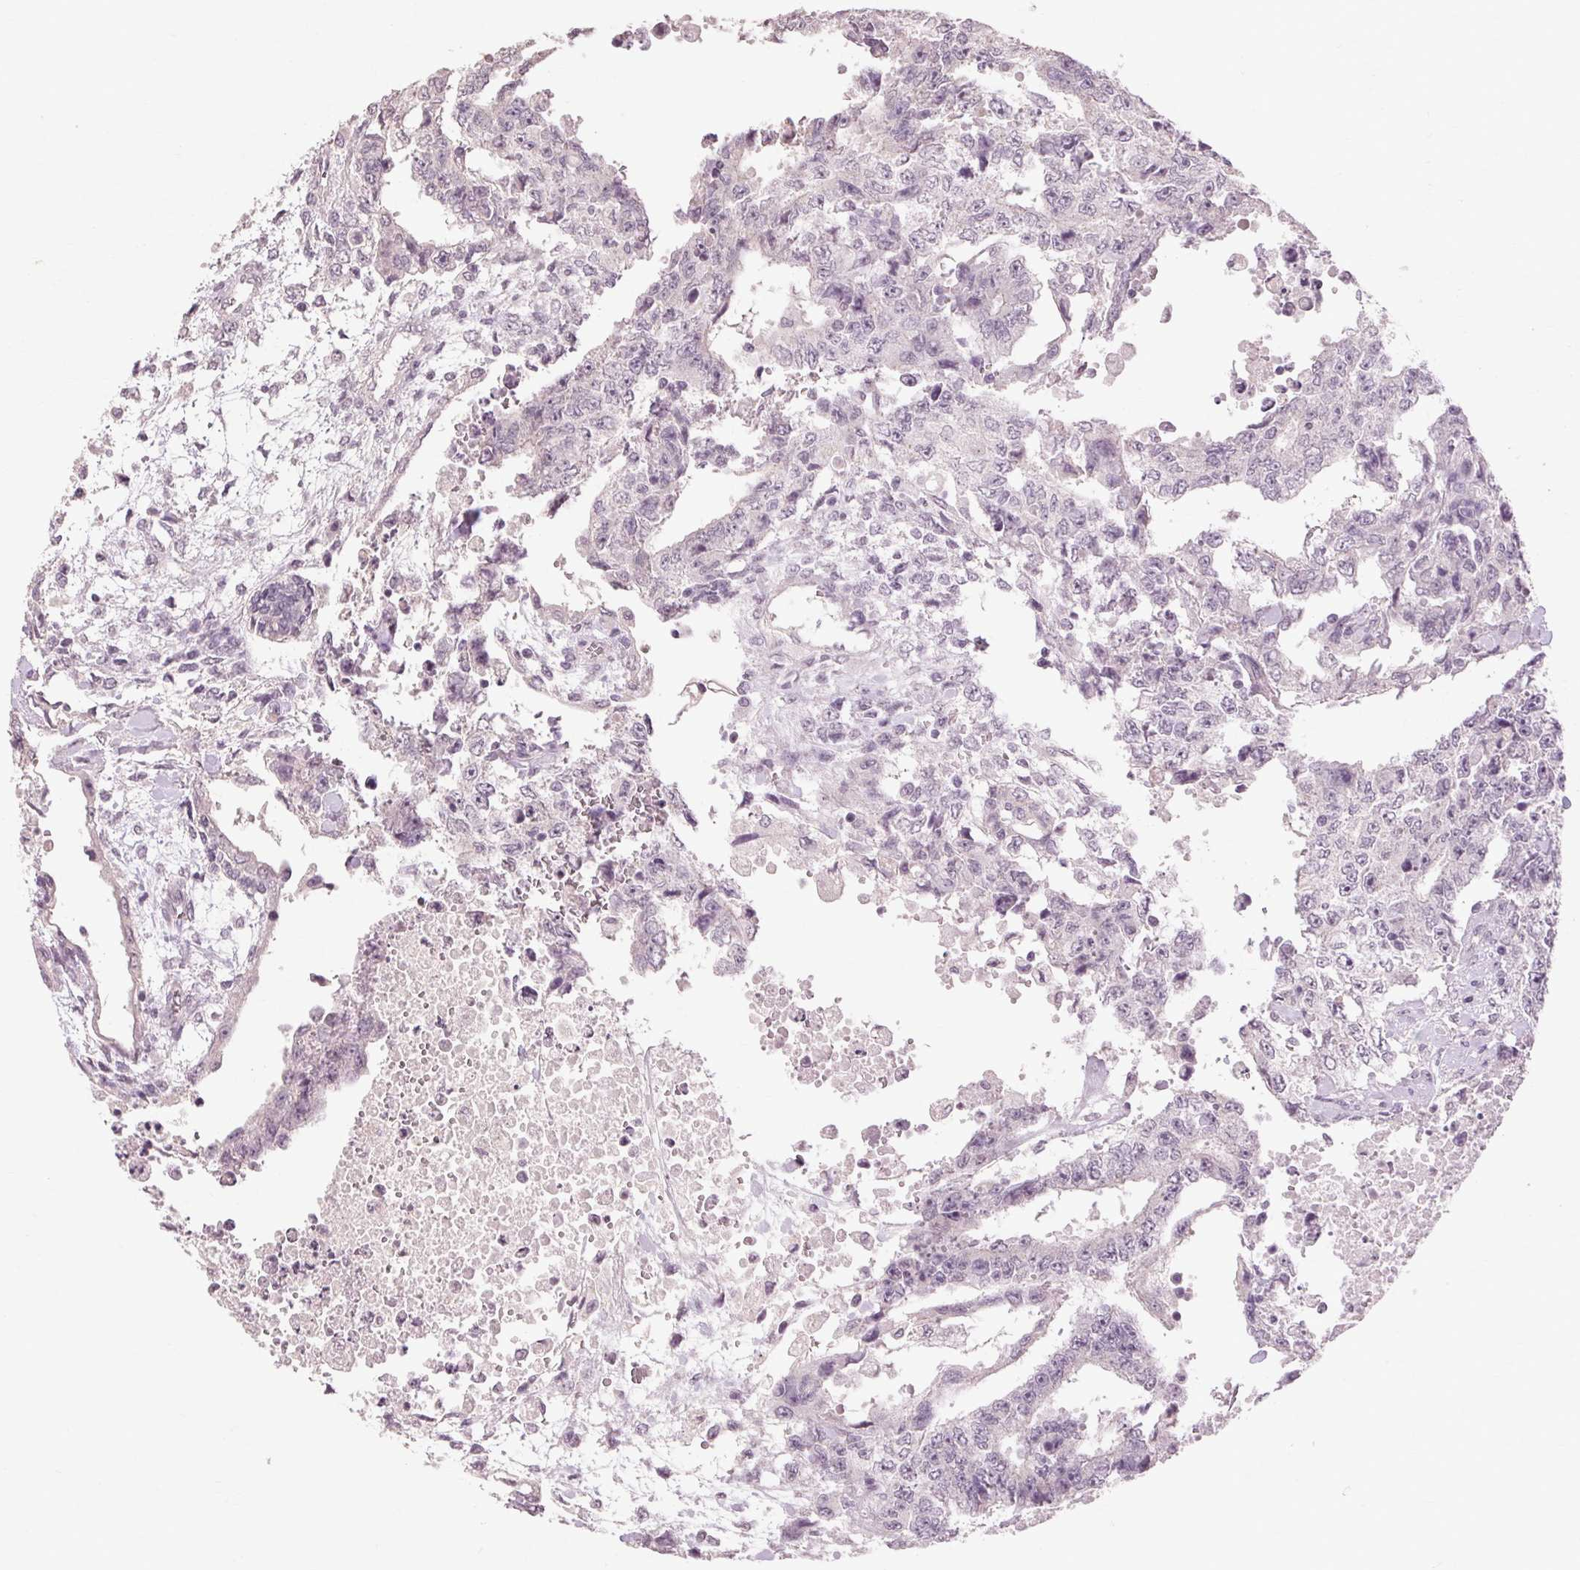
{"staining": {"intensity": "negative", "quantity": "none", "location": "none"}, "tissue": "testis cancer", "cell_type": "Tumor cells", "image_type": "cancer", "snomed": [{"axis": "morphology", "description": "Carcinoma, Embryonal, NOS"}, {"axis": "topography", "description": "Testis"}], "caption": "This image is of testis cancer (embryonal carcinoma) stained with immunohistochemistry (IHC) to label a protein in brown with the nuclei are counter-stained blue. There is no staining in tumor cells. (DAB immunohistochemistry visualized using brightfield microscopy, high magnification).", "gene": "POMC", "patient": {"sex": "male", "age": 24}}